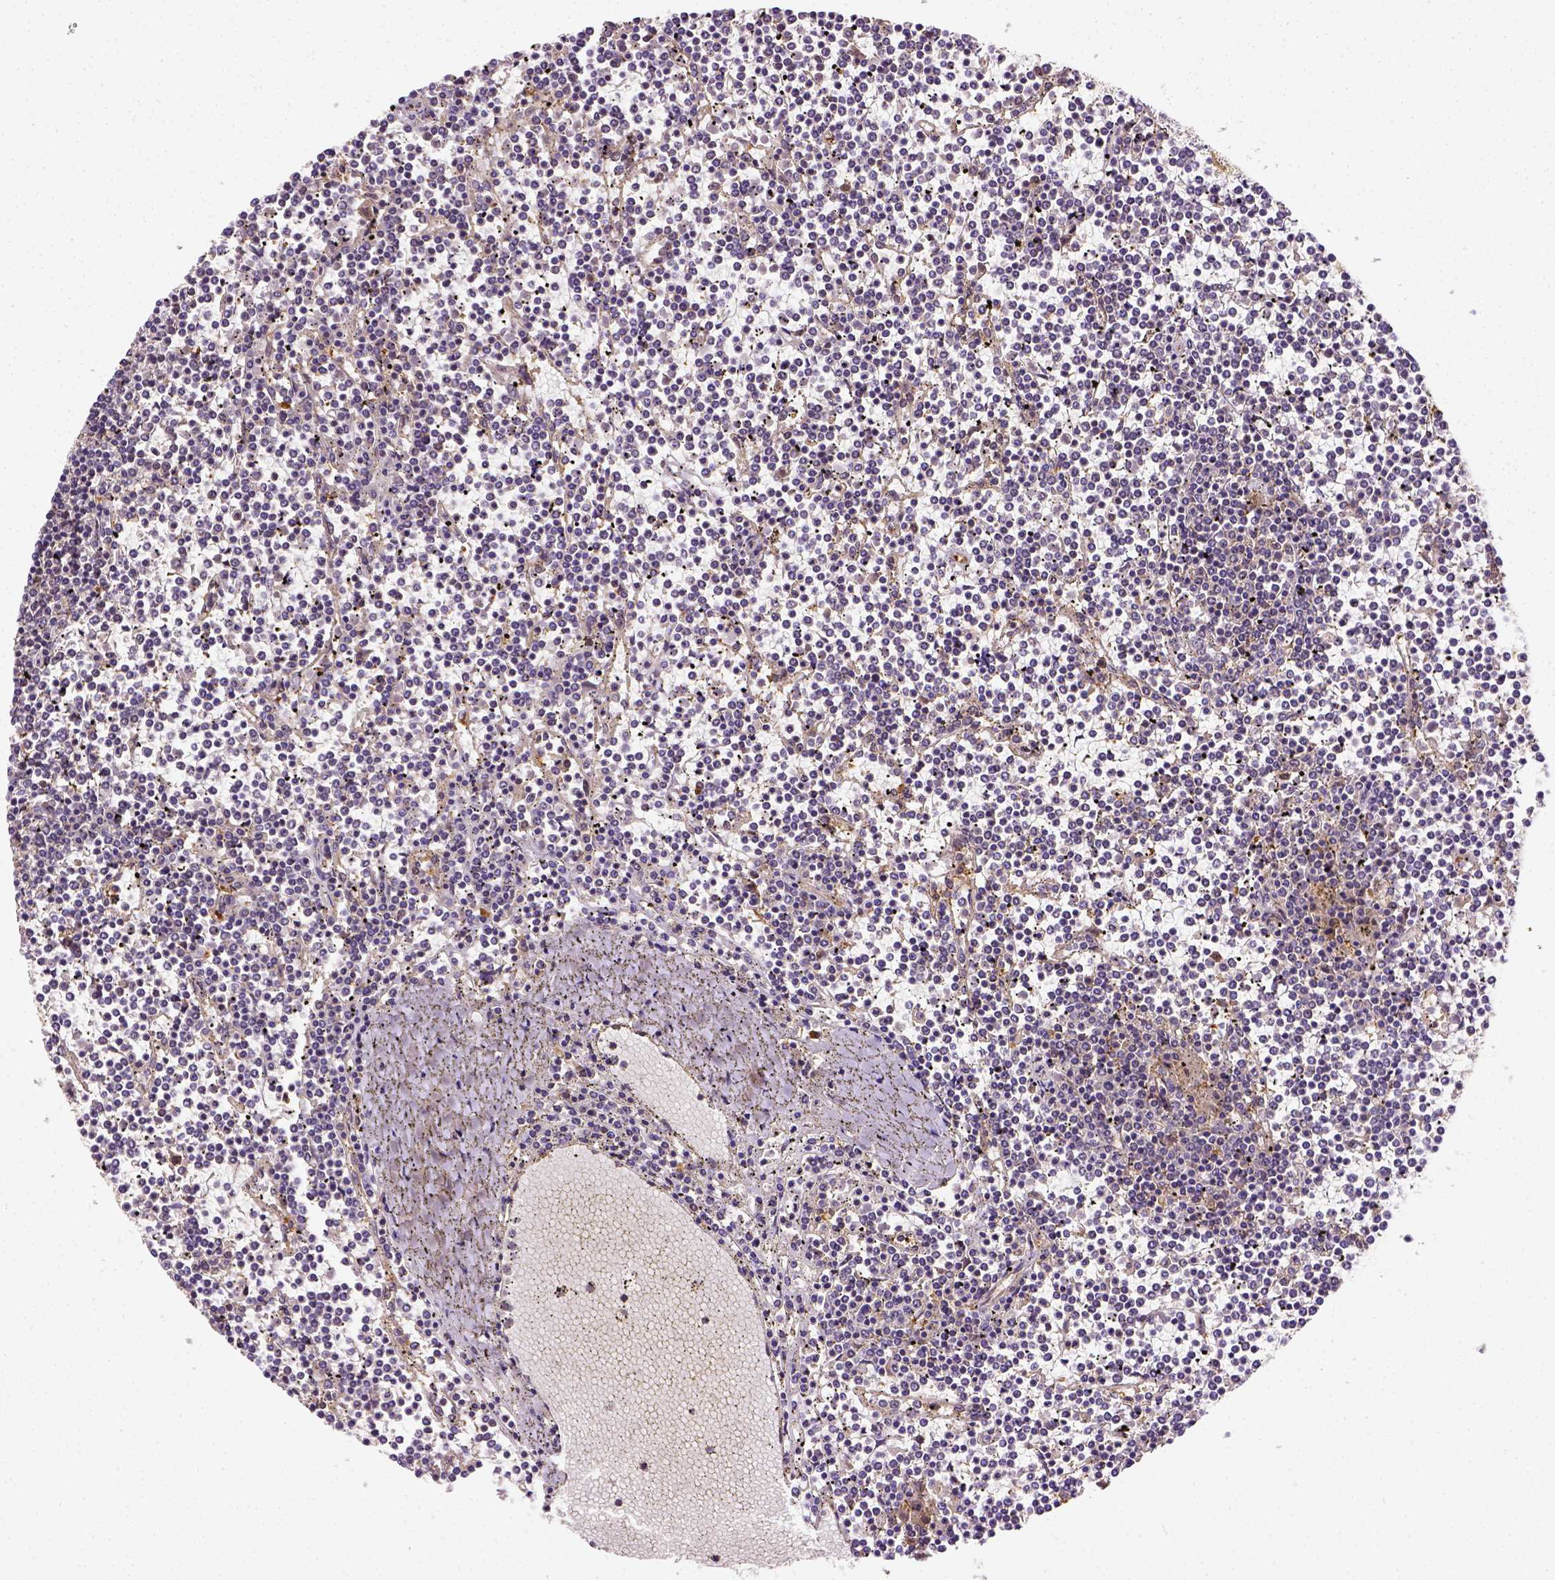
{"staining": {"intensity": "negative", "quantity": "none", "location": "none"}, "tissue": "lymphoma", "cell_type": "Tumor cells", "image_type": "cancer", "snomed": [{"axis": "morphology", "description": "Malignant lymphoma, non-Hodgkin's type, Low grade"}, {"axis": "topography", "description": "Spleen"}], "caption": "The image reveals no significant expression in tumor cells of lymphoma.", "gene": "MATK", "patient": {"sex": "female", "age": 19}}